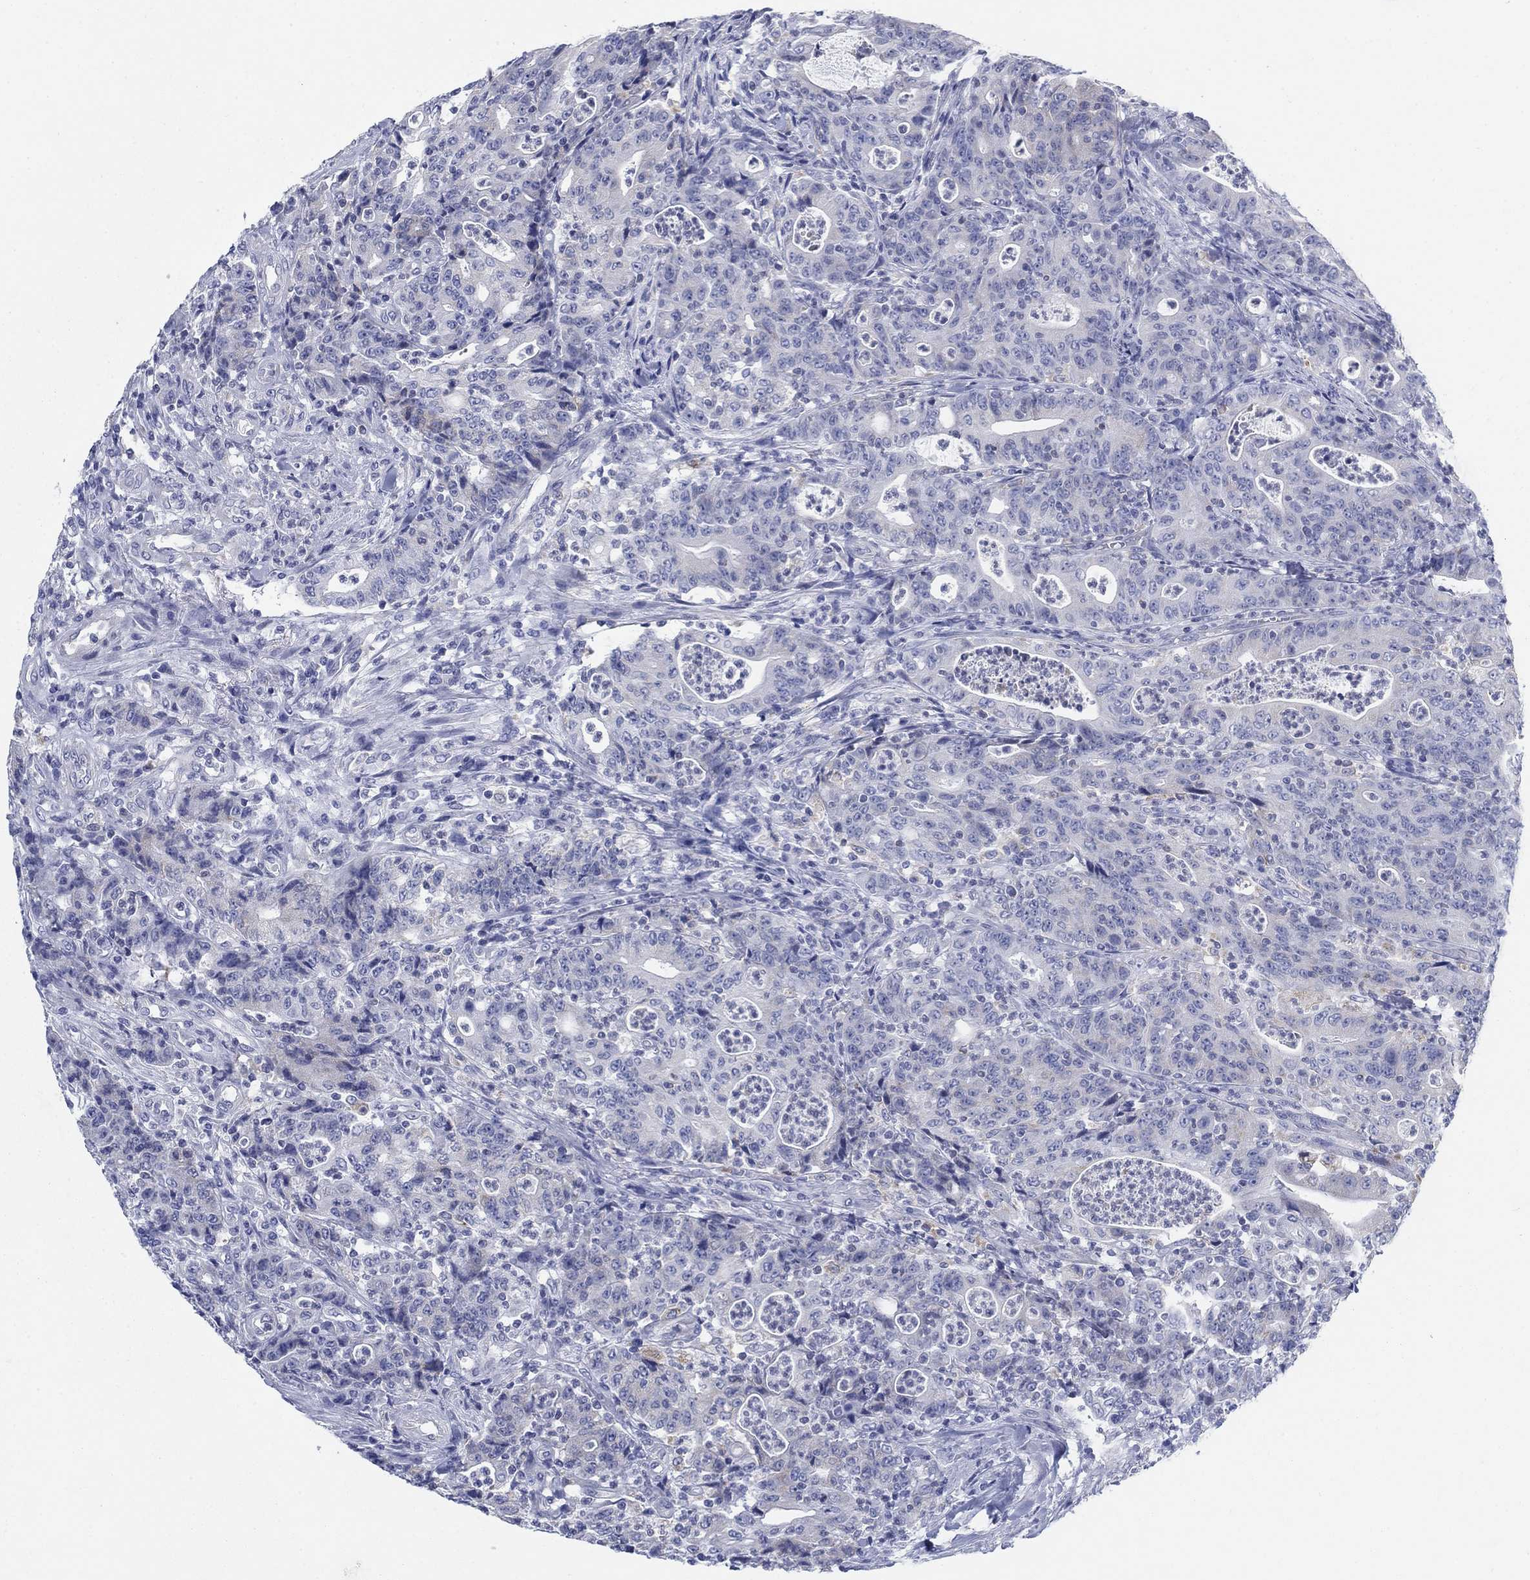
{"staining": {"intensity": "negative", "quantity": "none", "location": "none"}, "tissue": "colorectal cancer", "cell_type": "Tumor cells", "image_type": "cancer", "snomed": [{"axis": "morphology", "description": "Adenocarcinoma, NOS"}, {"axis": "topography", "description": "Colon"}], "caption": "An image of colorectal cancer stained for a protein reveals no brown staining in tumor cells.", "gene": "SCCPDH", "patient": {"sex": "male", "age": 70}}